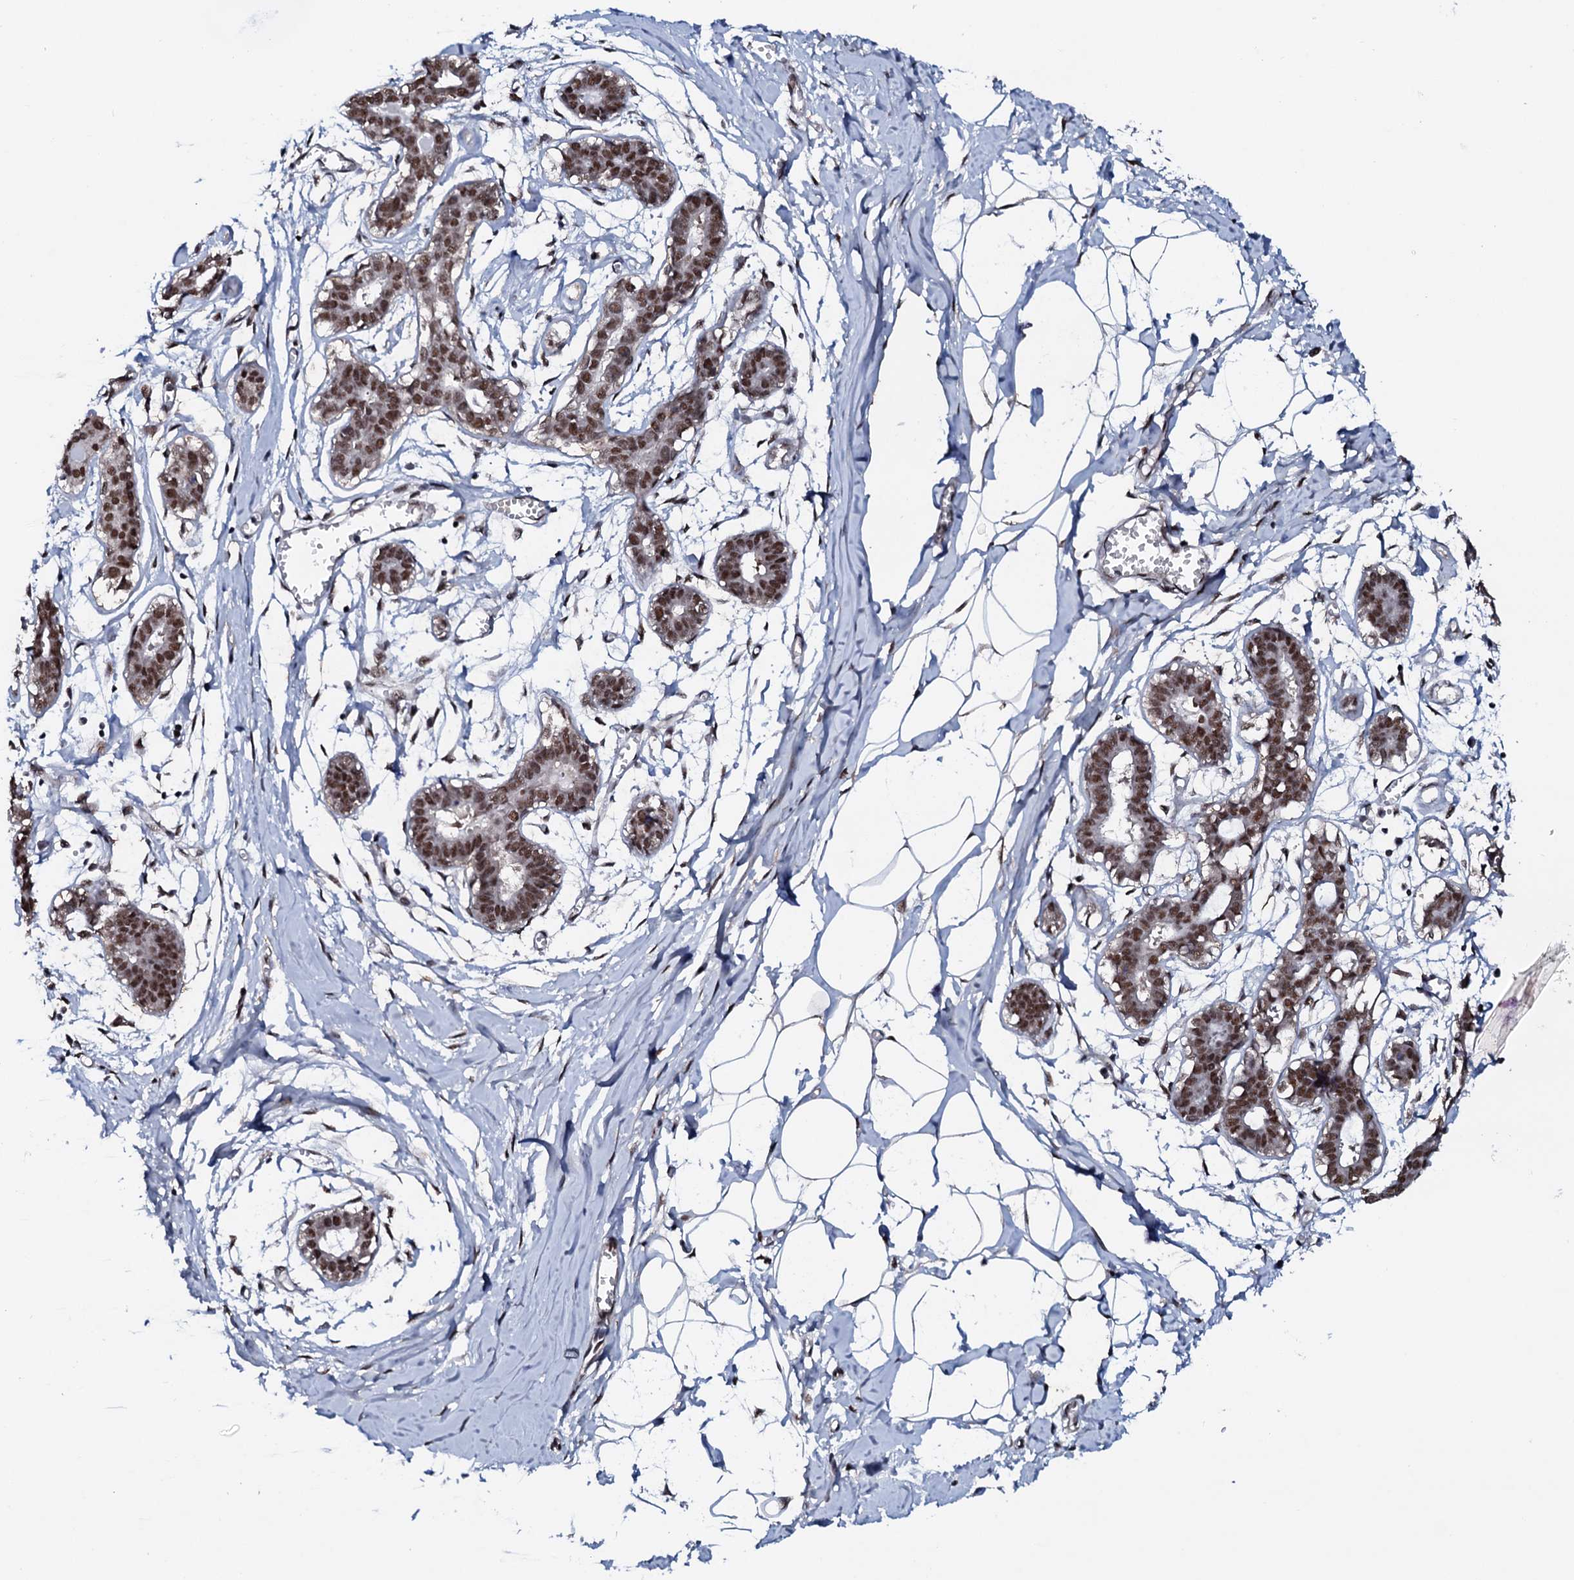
{"staining": {"intensity": "moderate", "quantity": ">75%", "location": "nuclear"}, "tissue": "breast", "cell_type": "Adipocytes", "image_type": "normal", "snomed": [{"axis": "morphology", "description": "Normal tissue, NOS"}, {"axis": "topography", "description": "Breast"}], "caption": "Brown immunohistochemical staining in unremarkable human breast reveals moderate nuclear expression in about >75% of adipocytes.", "gene": "PRPF18", "patient": {"sex": "female", "age": 27}}